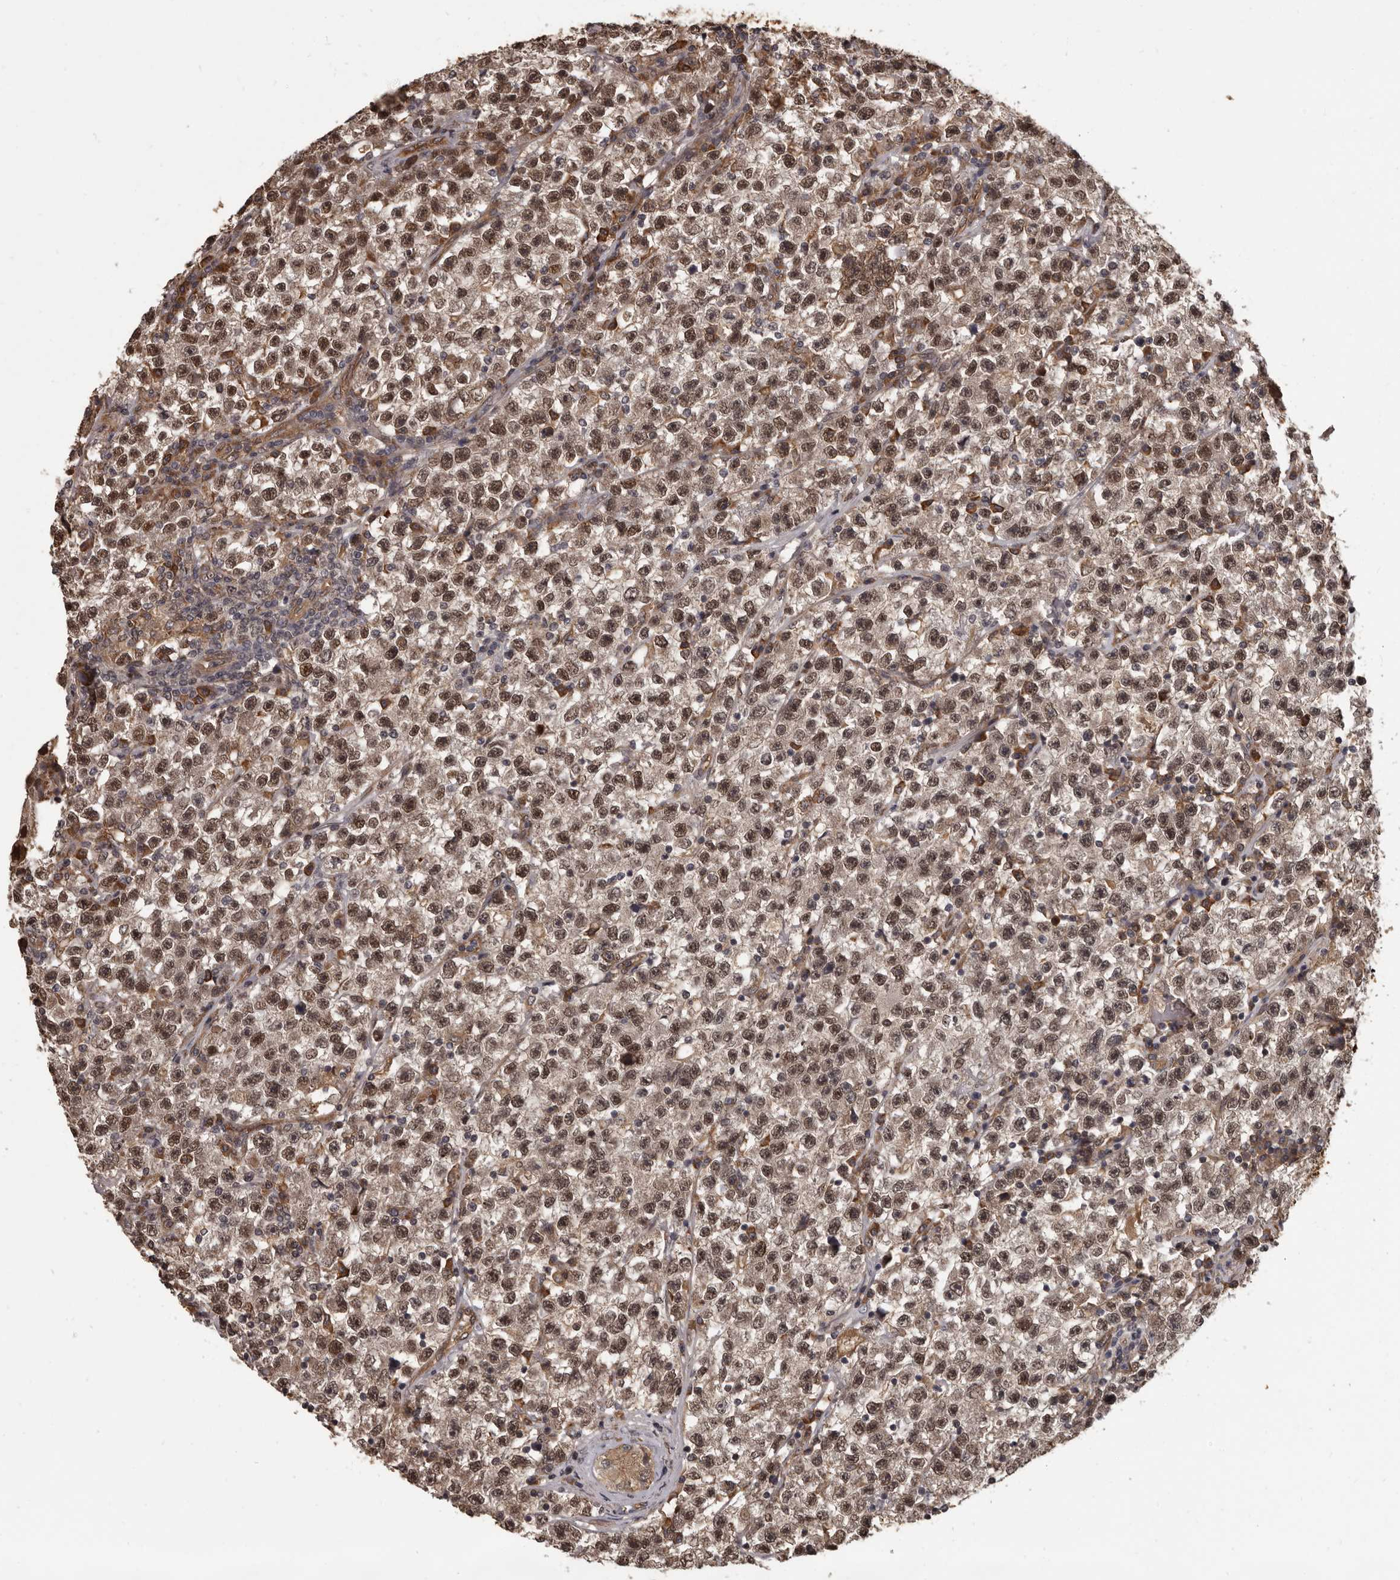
{"staining": {"intensity": "moderate", "quantity": ">75%", "location": "nuclear"}, "tissue": "testis cancer", "cell_type": "Tumor cells", "image_type": "cancer", "snomed": [{"axis": "morphology", "description": "Seminoma, NOS"}, {"axis": "topography", "description": "Testis"}], "caption": "Brown immunohistochemical staining in human testis cancer (seminoma) displays moderate nuclear expression in about >75% of tumor cells.", "gene": "SLITRK6", "patient": {"sex": "male", "age": 22}}